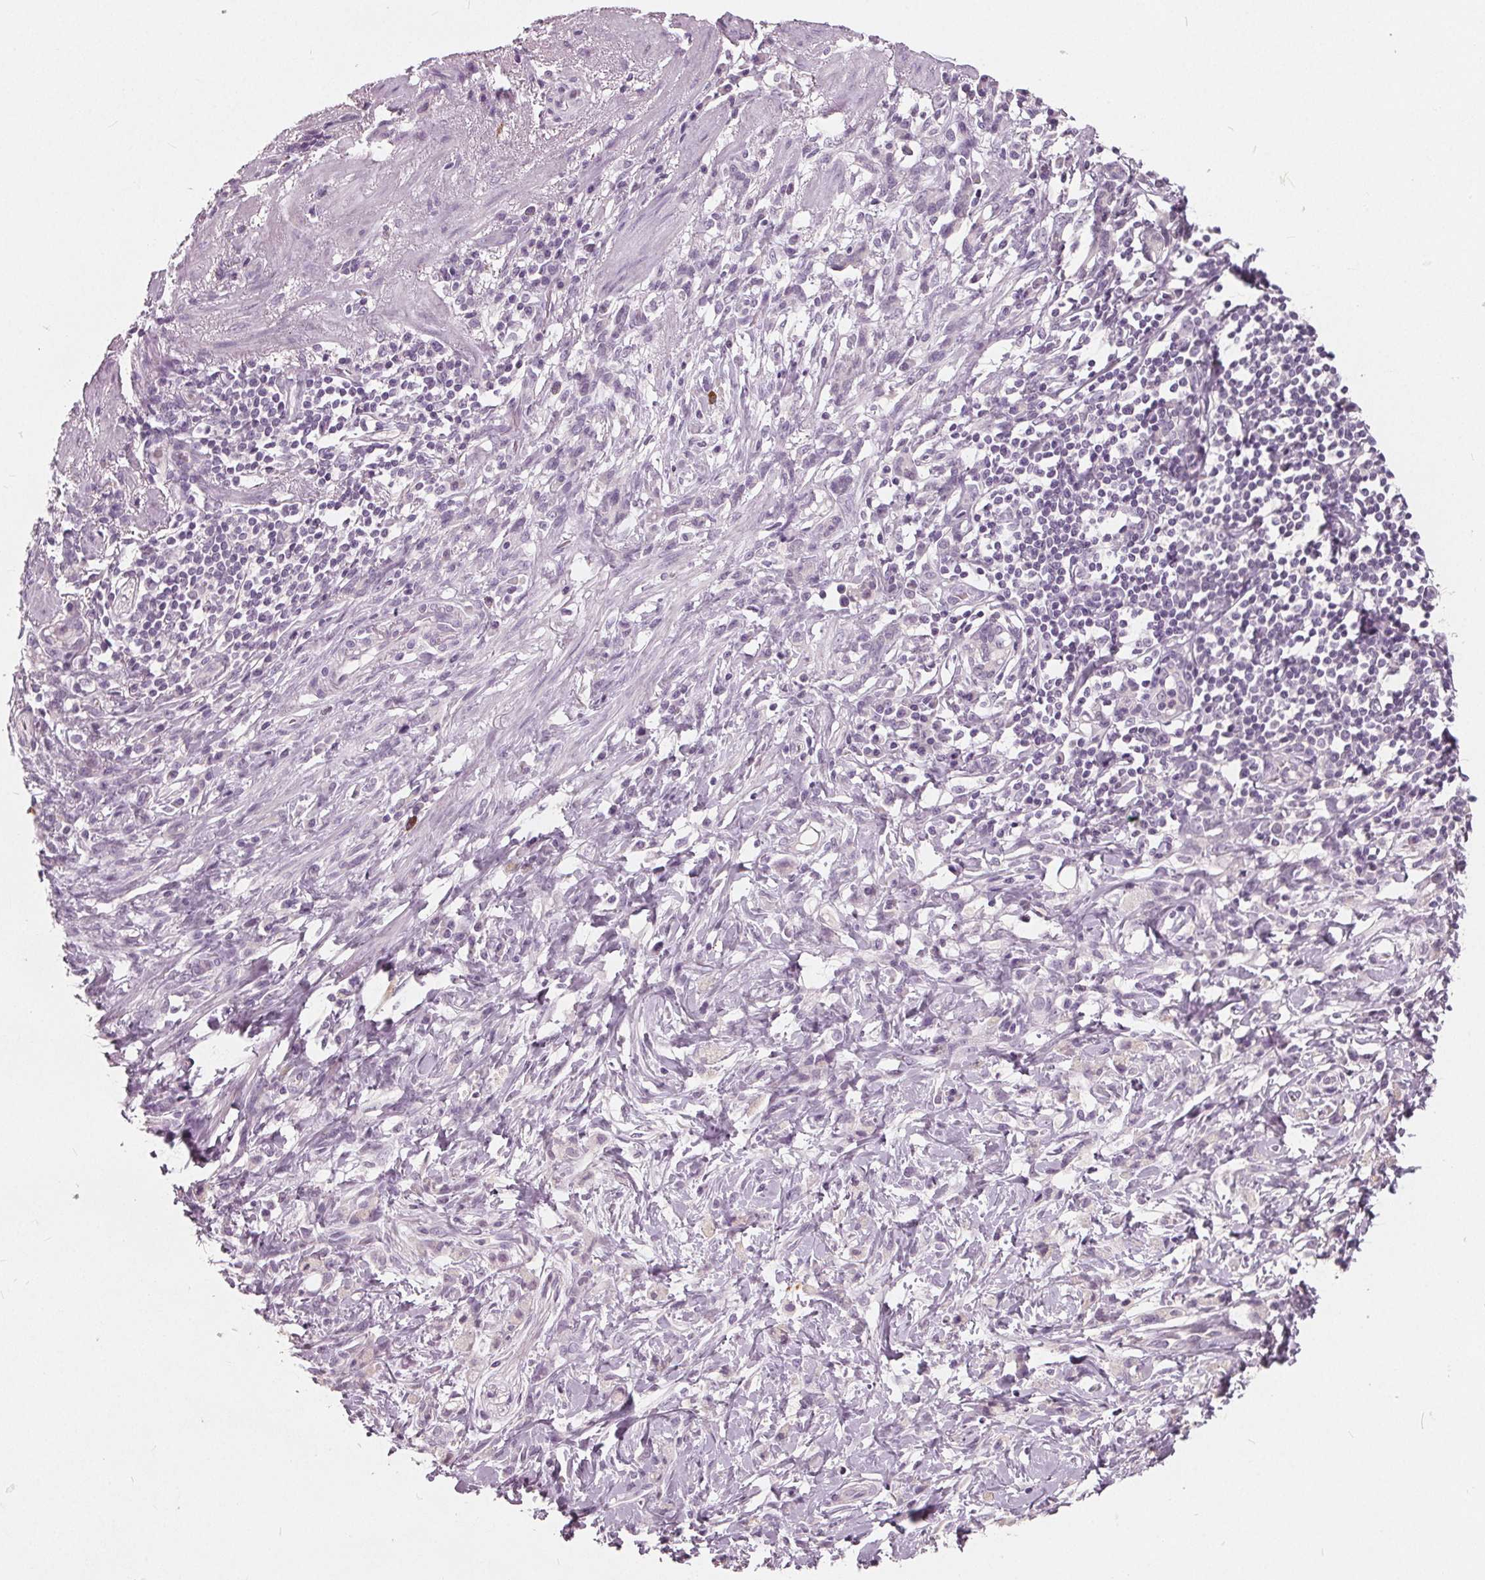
{"staining": {"intensity": "negative", "quantity": "none", "location": "none"}, "tissue": "stomach cancer", "cell_type": "Tumor cells", "image_type": "cancer", "snomed": [{"axis": "morphology", "description": "Adenocarcinoma, NOS"}, {"axis": "topography", "description": "Stomach"}], "caption": "High magnification brightfield microscopy of stomach cancer (adenocarcinoma) stained with DAB (brown) and counterstained with hematoxylin (blue): tumor cells show no significant staining. (DAB (3,3'-diaminobenzidine) immunohistochemistry (IHC) visualized using brightfield microscopy, high magnification).", "gene": "TKFC", "patient": {"sex": "female", "age": 84}}